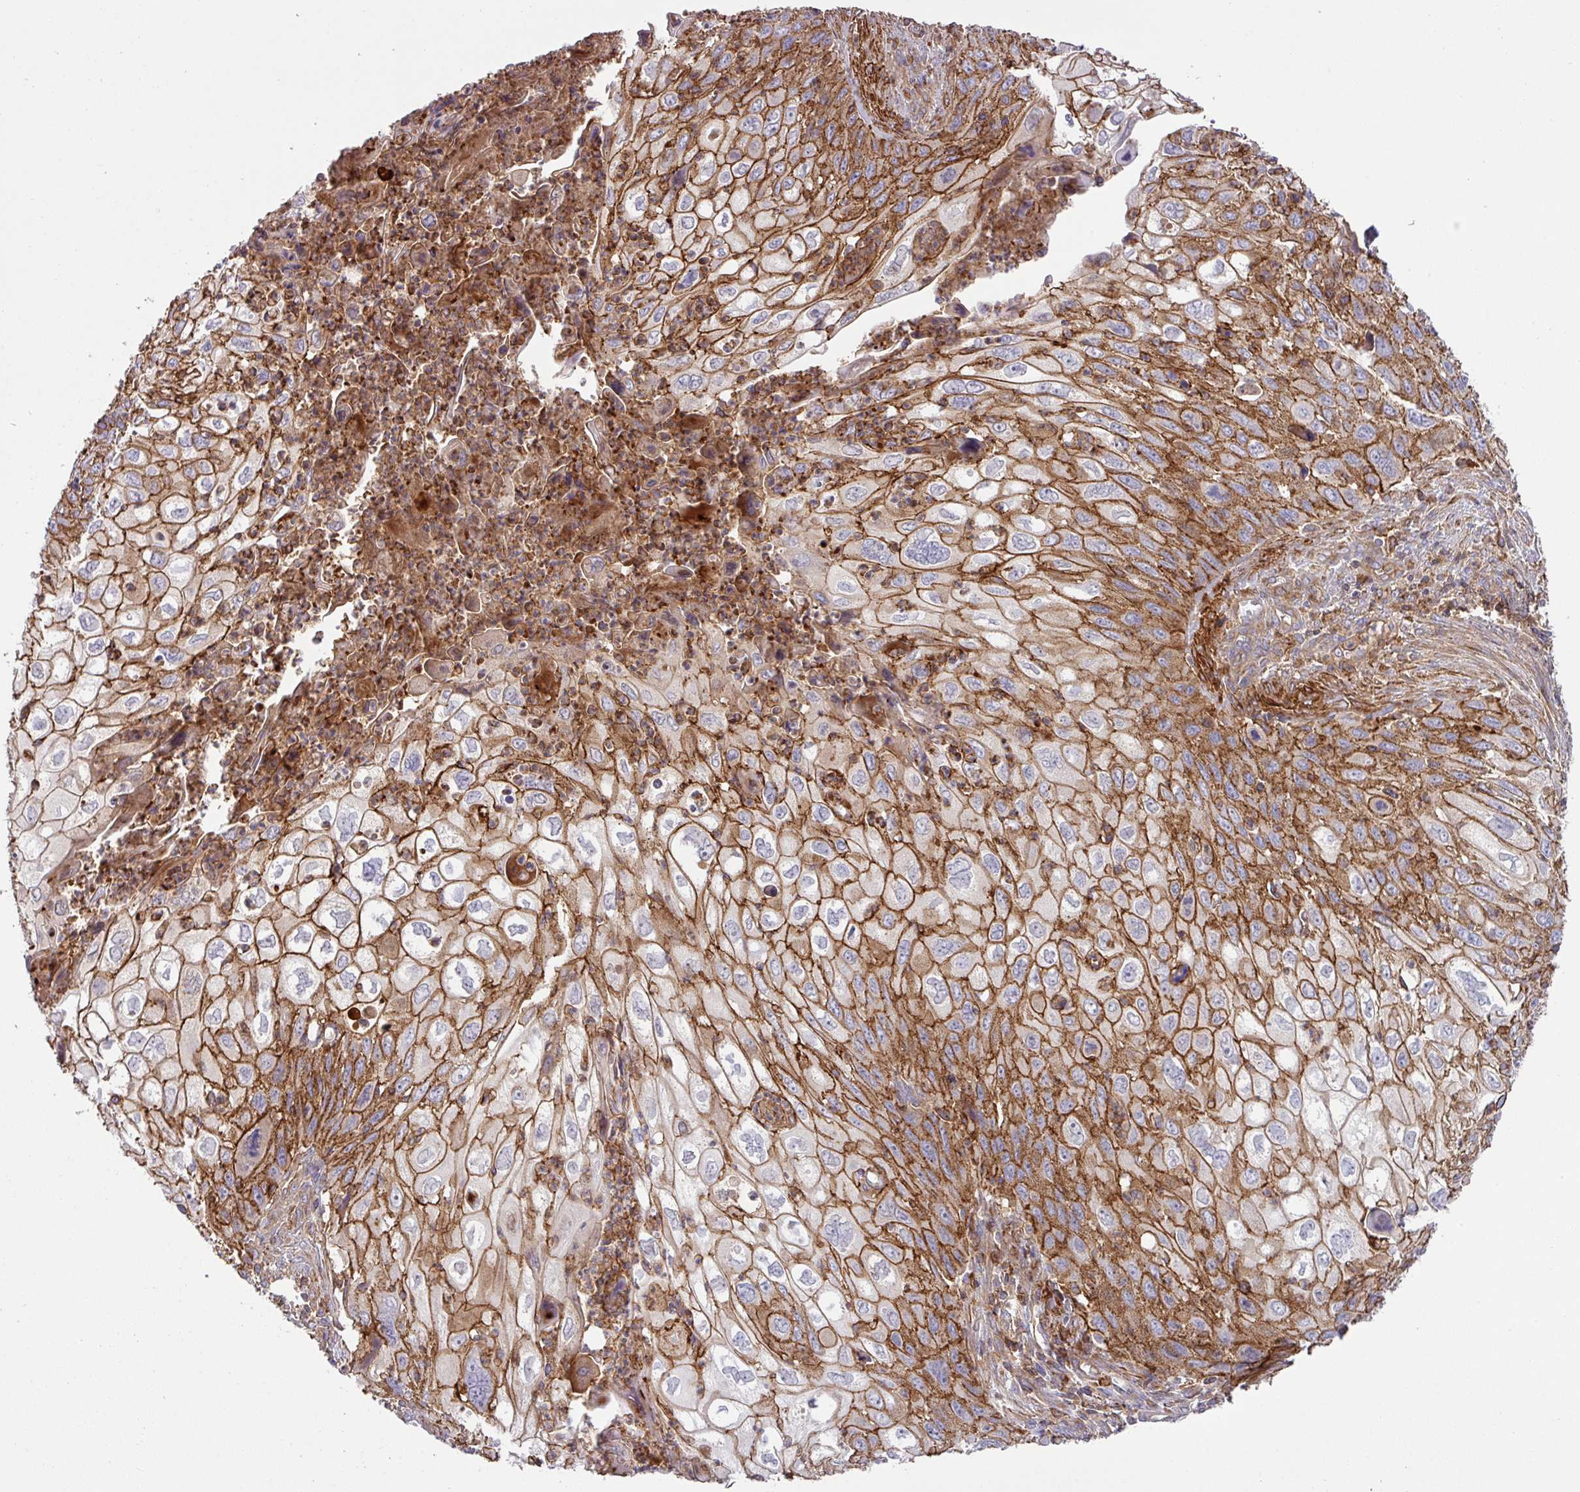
{"staining": {"intensity": "moderate", "quantity": "25%-75%", "location": "cytoplasmic/membranous"}, "tissue": "cervical cancer", "cell_type": "Tumor cells", "image_type": "cancer", "snomed": [{"axis": "morphology", "description": "Squamous cell carcinoma, NOS"}, {"axis": "topography", "description": "Cervix"}], "caption": "A brown stain labels moderate cytoplasmic/membranous expression of a protein in human cervical cancer (squamous cell carcinoma) tumor cells. The protein of interest is shown in brown color, while the nuclei are stained blue.", "gene": "RIC1", "patient": {"sex": "female", "age": 70}}